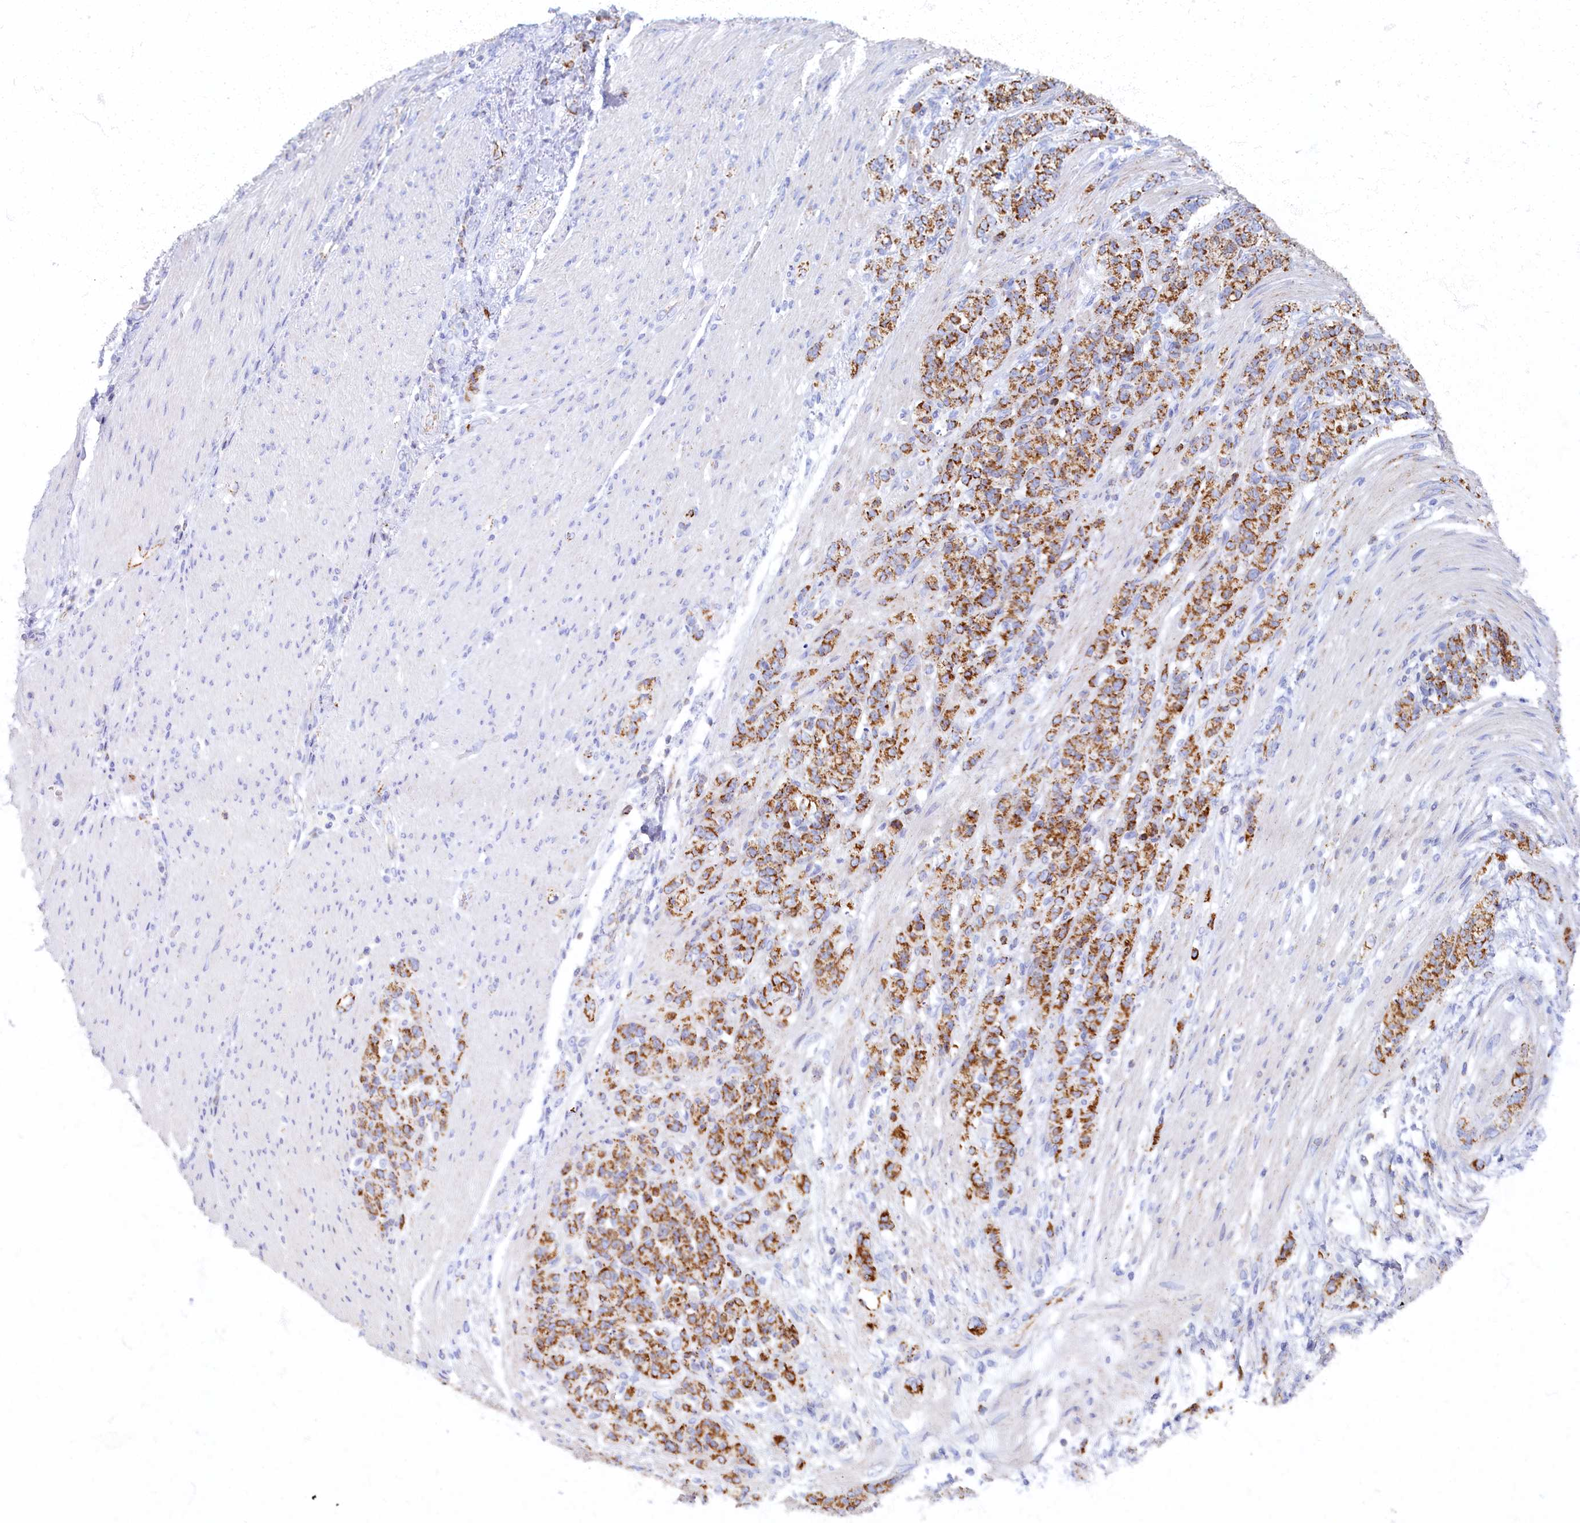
{"staining": {"intensity": "strong", "quantity": ">75%", "location": "cytoplasmic/membranous"}, "tissue": "stomach cancer", "cell_type": "Tumor cells", "image_type": "cancer", "snomed": [{"axis": "morphology", "description": "Adenocarcinoma, NOS"}, {"axis": "topography", "description": "Stomach"}], "caption": "The immunohistochemical stain highlights strong cytoplasmic/membranous staining in tumor cells of stomach adenocarcinoma tissue. (IHC, brightfield microscopy, high magnification).", "gene": "OCIAD2", "patient": {"sex": "female", "age": 79}}